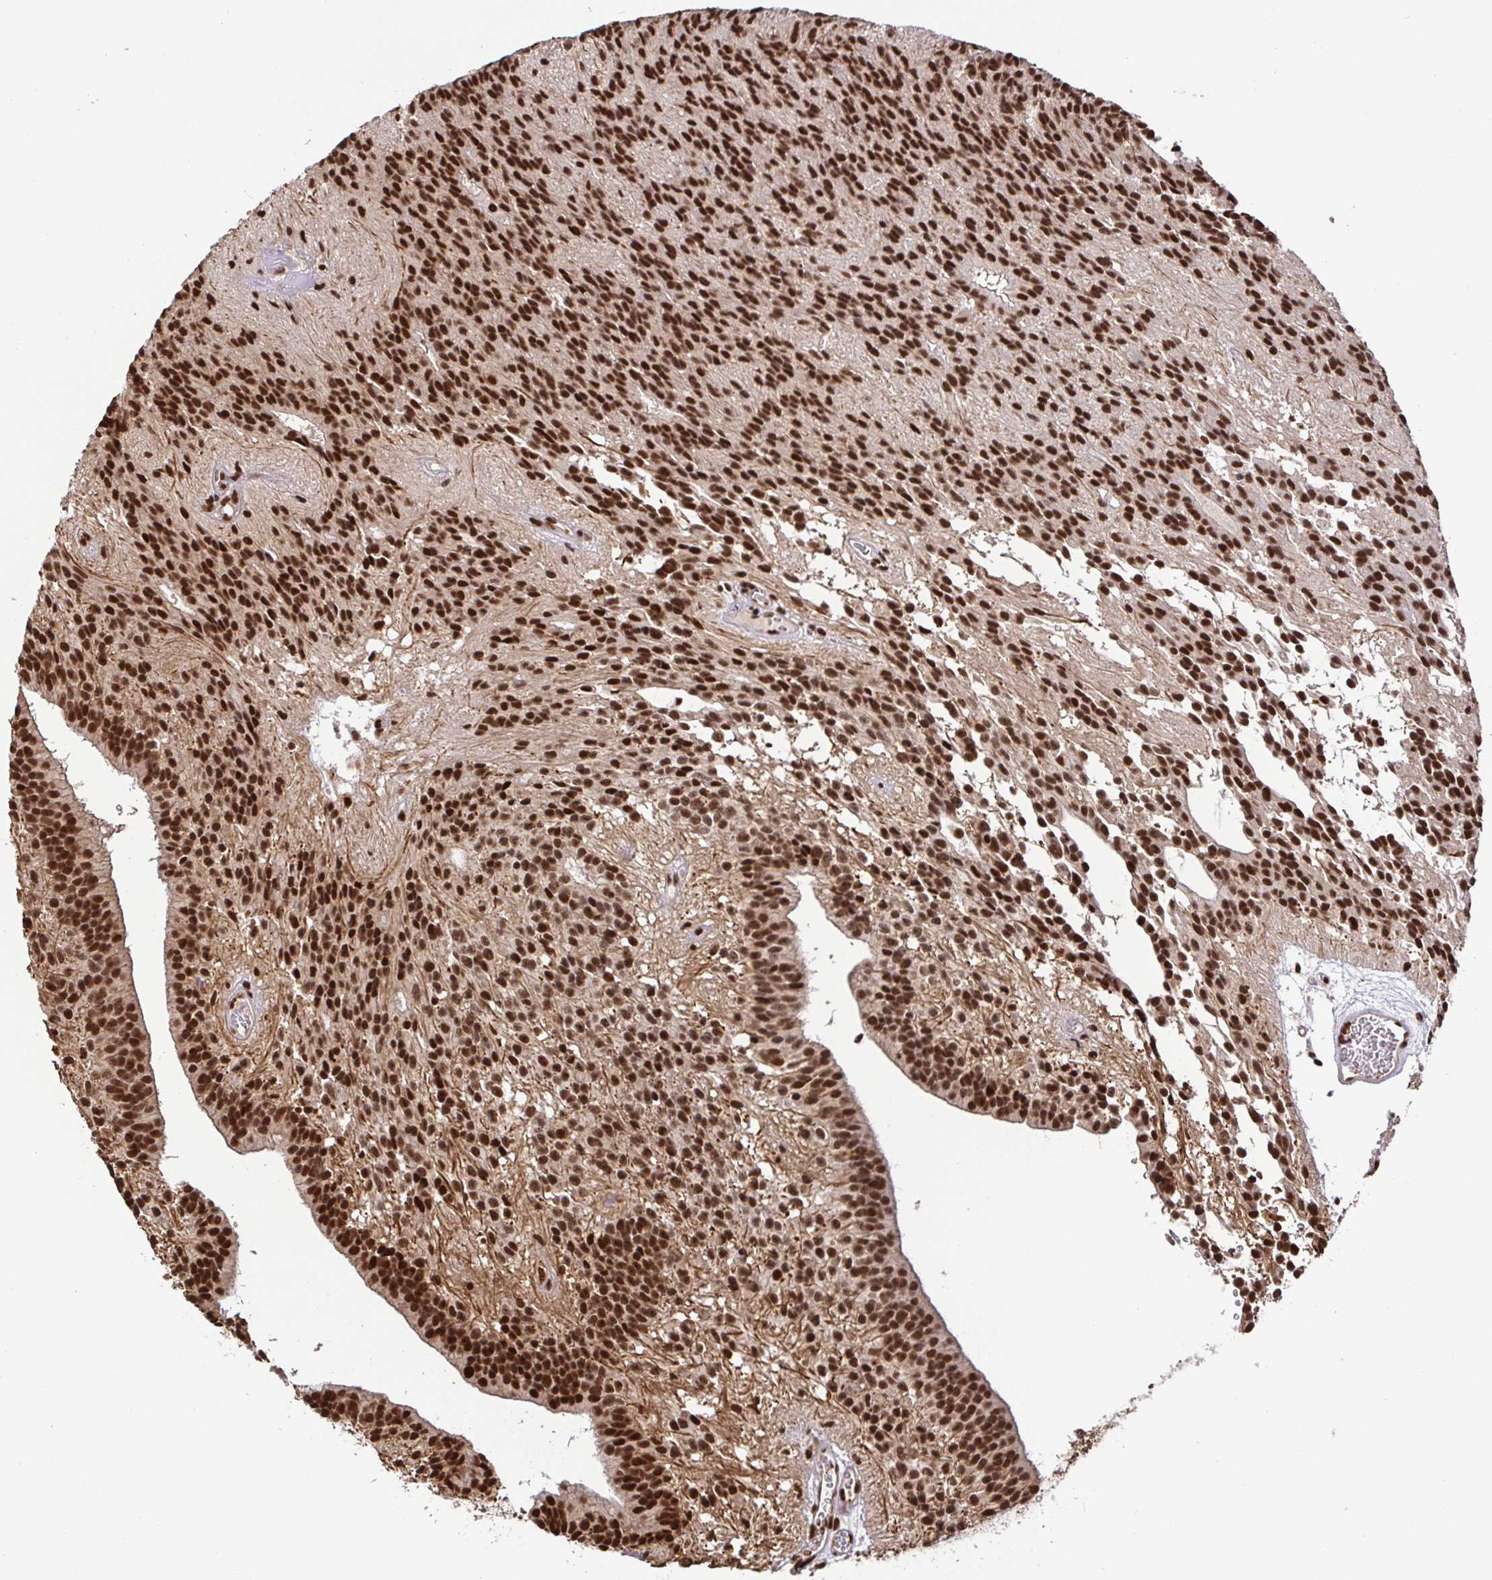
{"staining": {"intensity": "strong", "quantity": ">75%", "location": "nuclear"}, "tissue": "glioma", "cell_type": "Tumor cells", "image_type": "cancer", "snomed": [{"axis": "morphology", "description": "Glioma, malignant, Low grade"}, {"axis": "topography", "description": "Brain"}], "caption": "Immunohistochemical staining of glioma reveals high levels of strong nuclear protein staining in about >75% of tumor cells.", "gene": "SP3", "patient": {"sex": "male", "age": 31}}